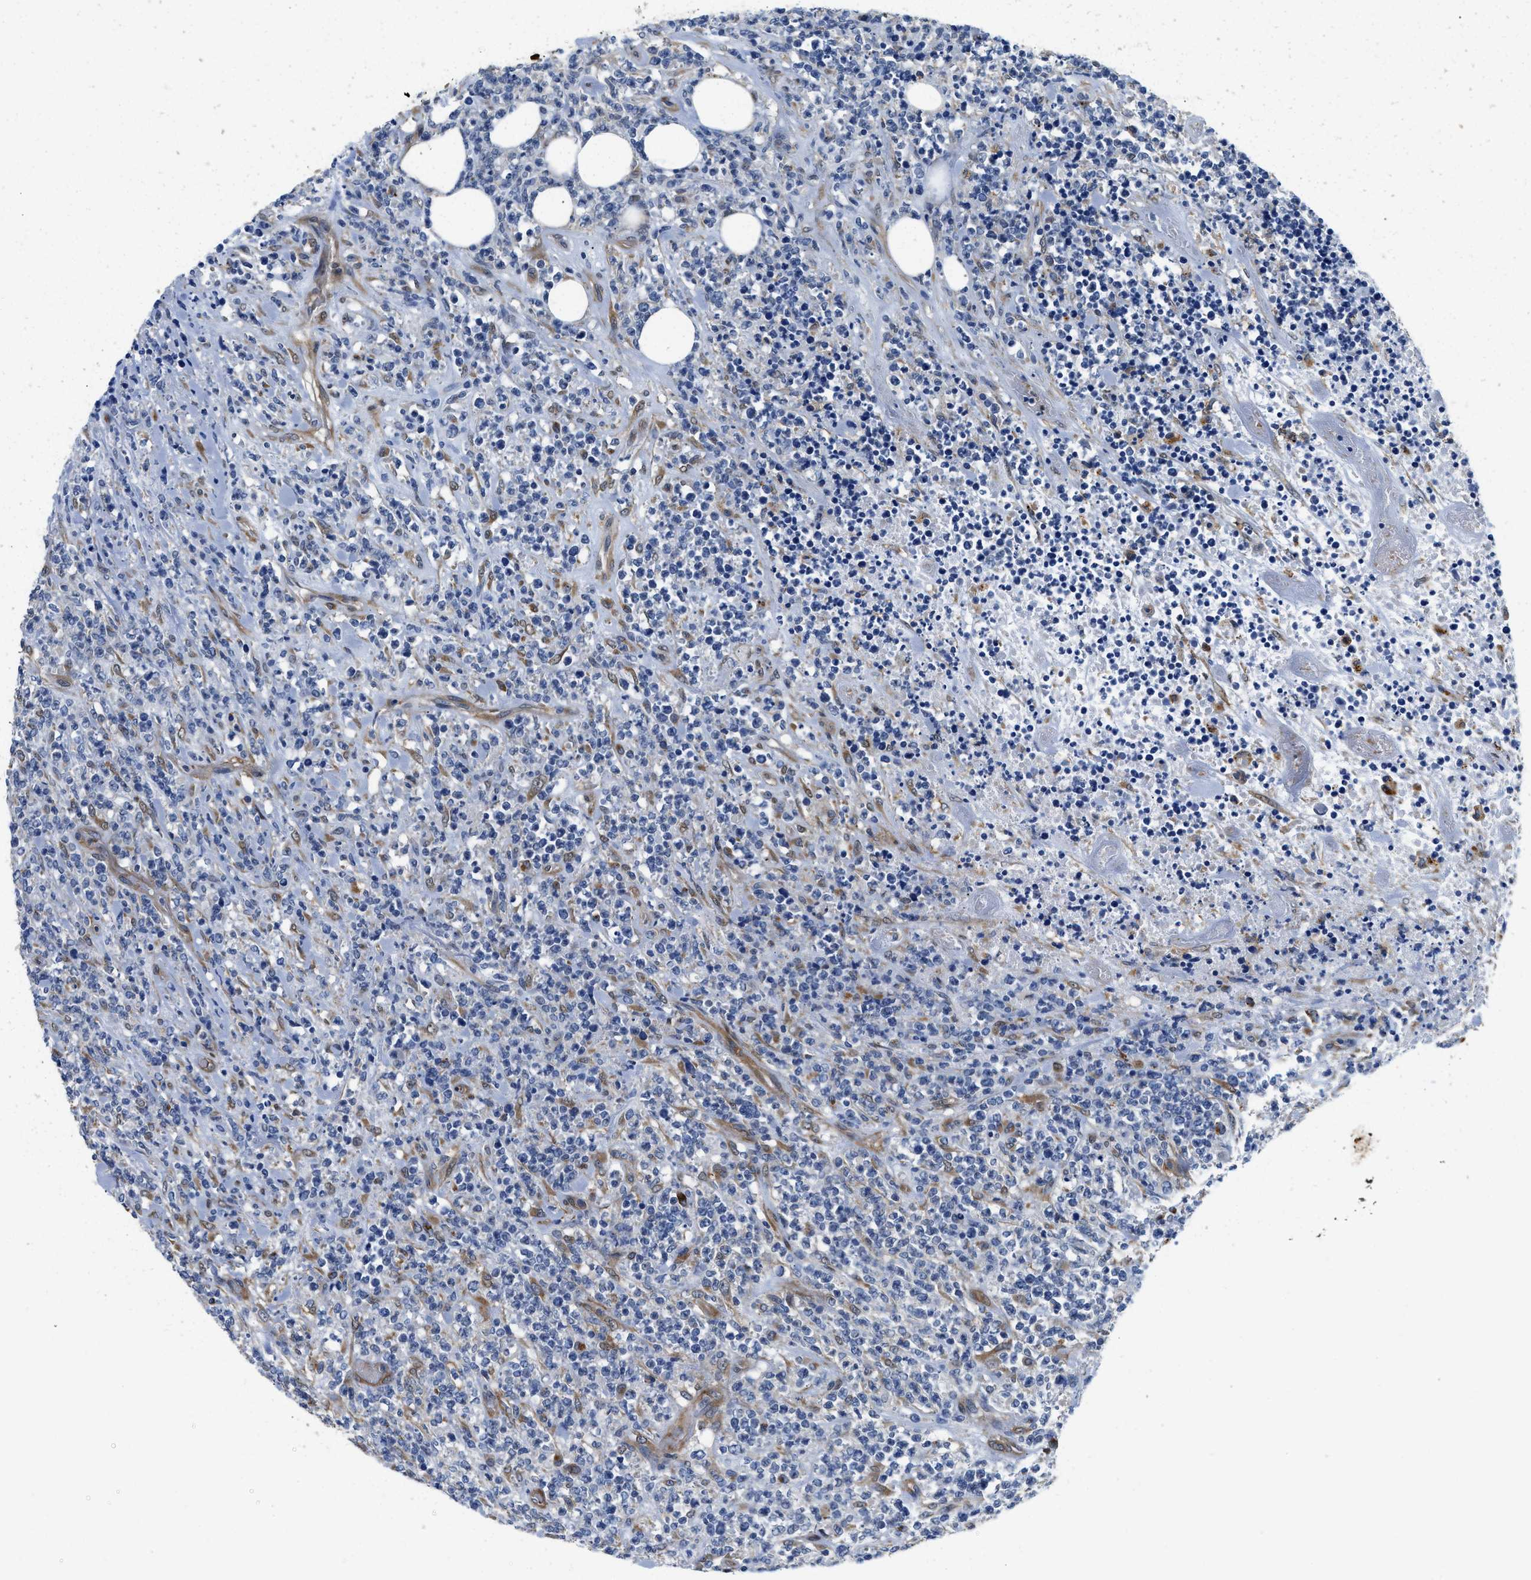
{"staining": {"intensity": "negative", "quantity": "none", "location": "none"}, "tissue": "lymphoma", "cell_type": "Tumor cells", "image_type": "cancer", "snomed": [{"axis": "morphology", "description": "Malignant lymphoma, non-Hodgkin's type, High grade"}, {"axis": "topography", "description": "Soft tissue"}], "caption": "This micrograph is of malignant lymphoma, non-Hodgkin's type (high-grade) stained with immunohistochemistry (IHC) to label a protein in brown with the nuclei are counter-stained blue. There is no staining in tumor cells.", "gene": "RAPH1", "patient": {"sex": "male", "age": 18}}